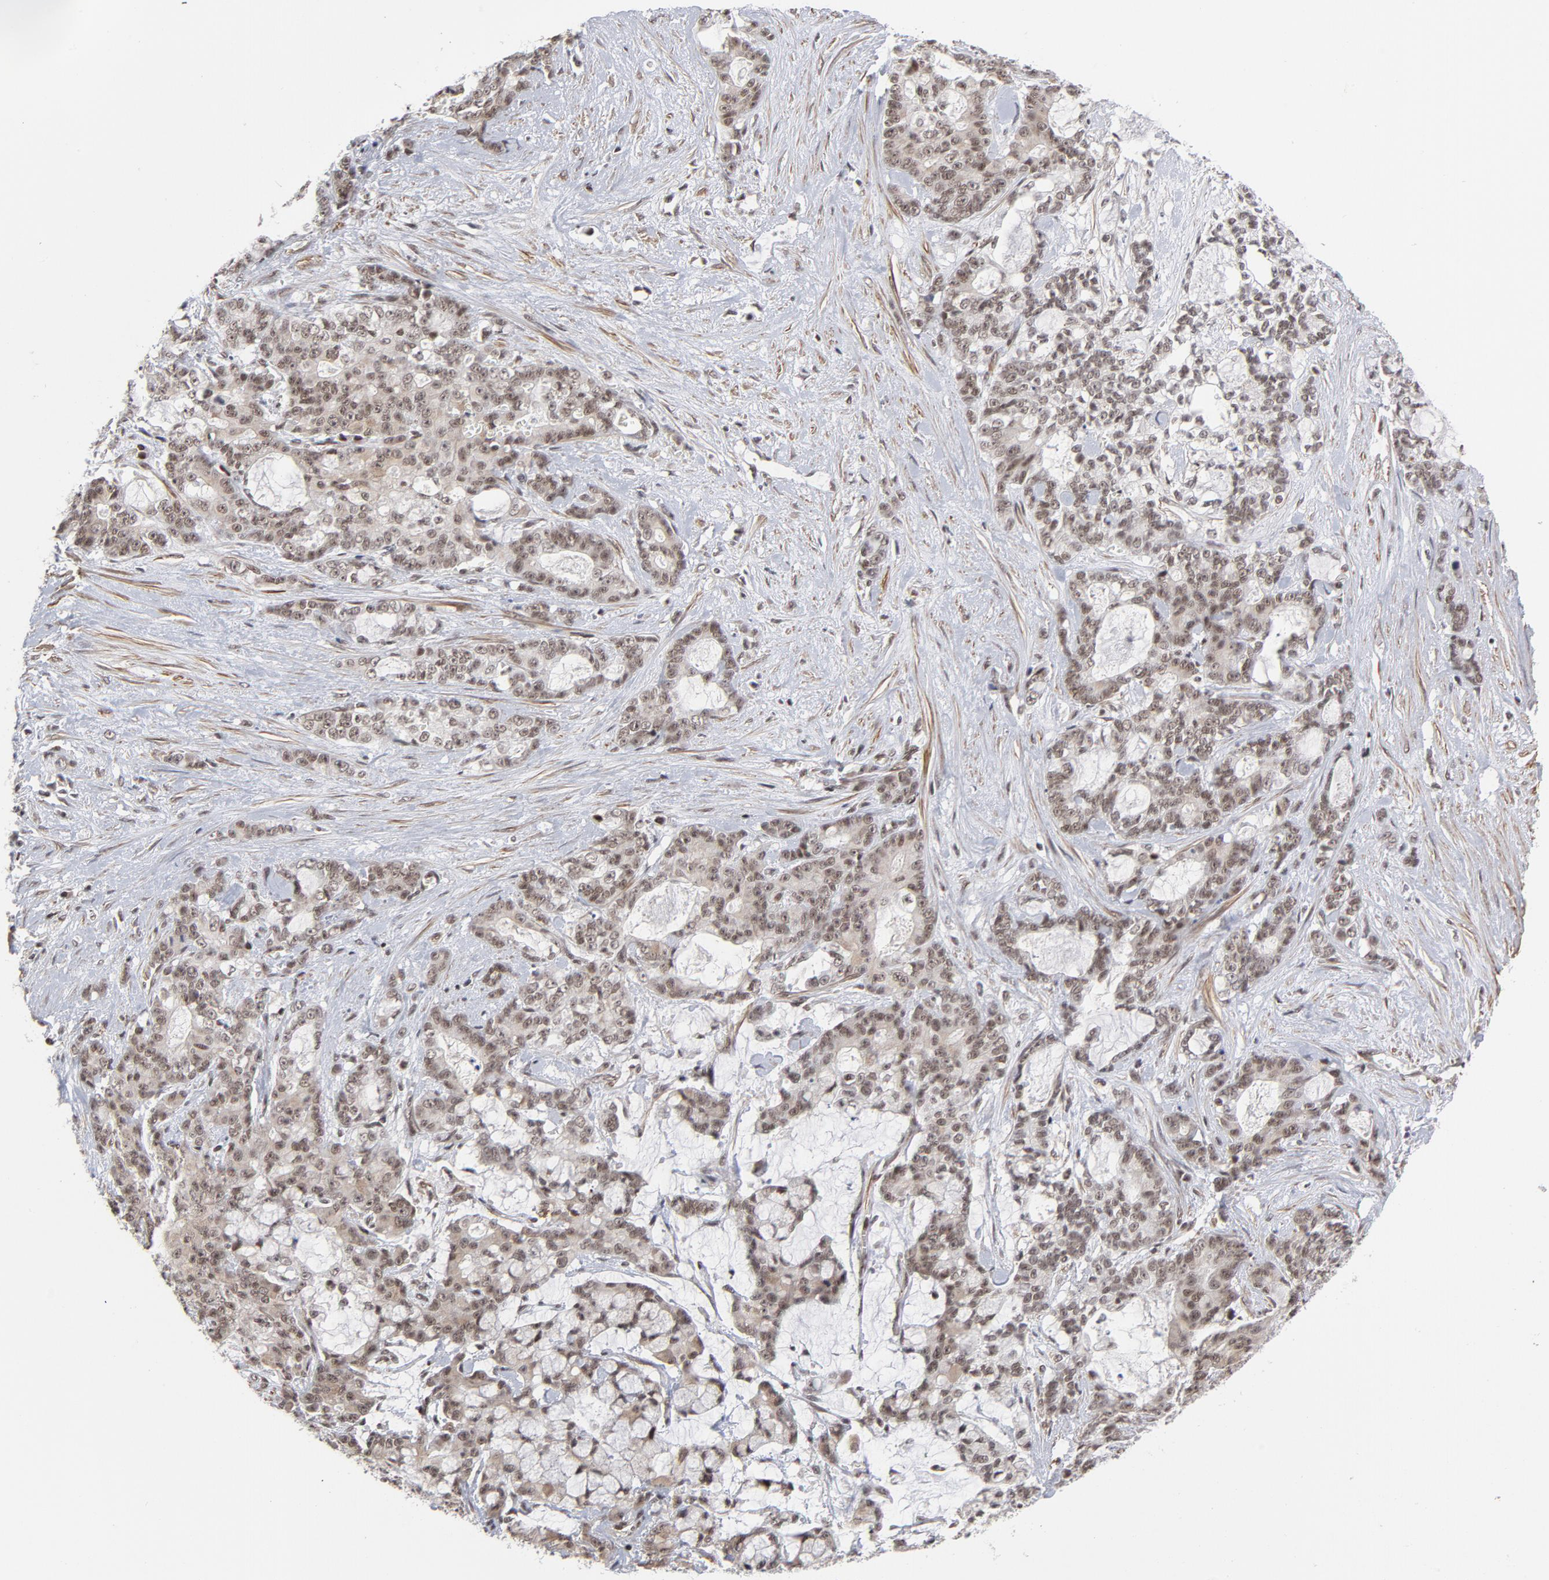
{"staining": {"intensity": "moderate", "quantity": "25%-75%", "location": "nuclear"}, "tissue": "pancreatic cancer", "cell_type": "Tumor cells", "image_type": "cancer", "snomed": [{"axis": "morphology", "description": "Adenocarcinoma, NOS"}, {"axis": "topography", "description": "Pancreas"}], "caption": "Tumor cells demonstrate medium levels of moderate nuclear positivity in about 25%-75% of cells in pancreatic adenocarcinoma.", "gene": "CTCF", "patient": {"sex": "female", "age": 73}}